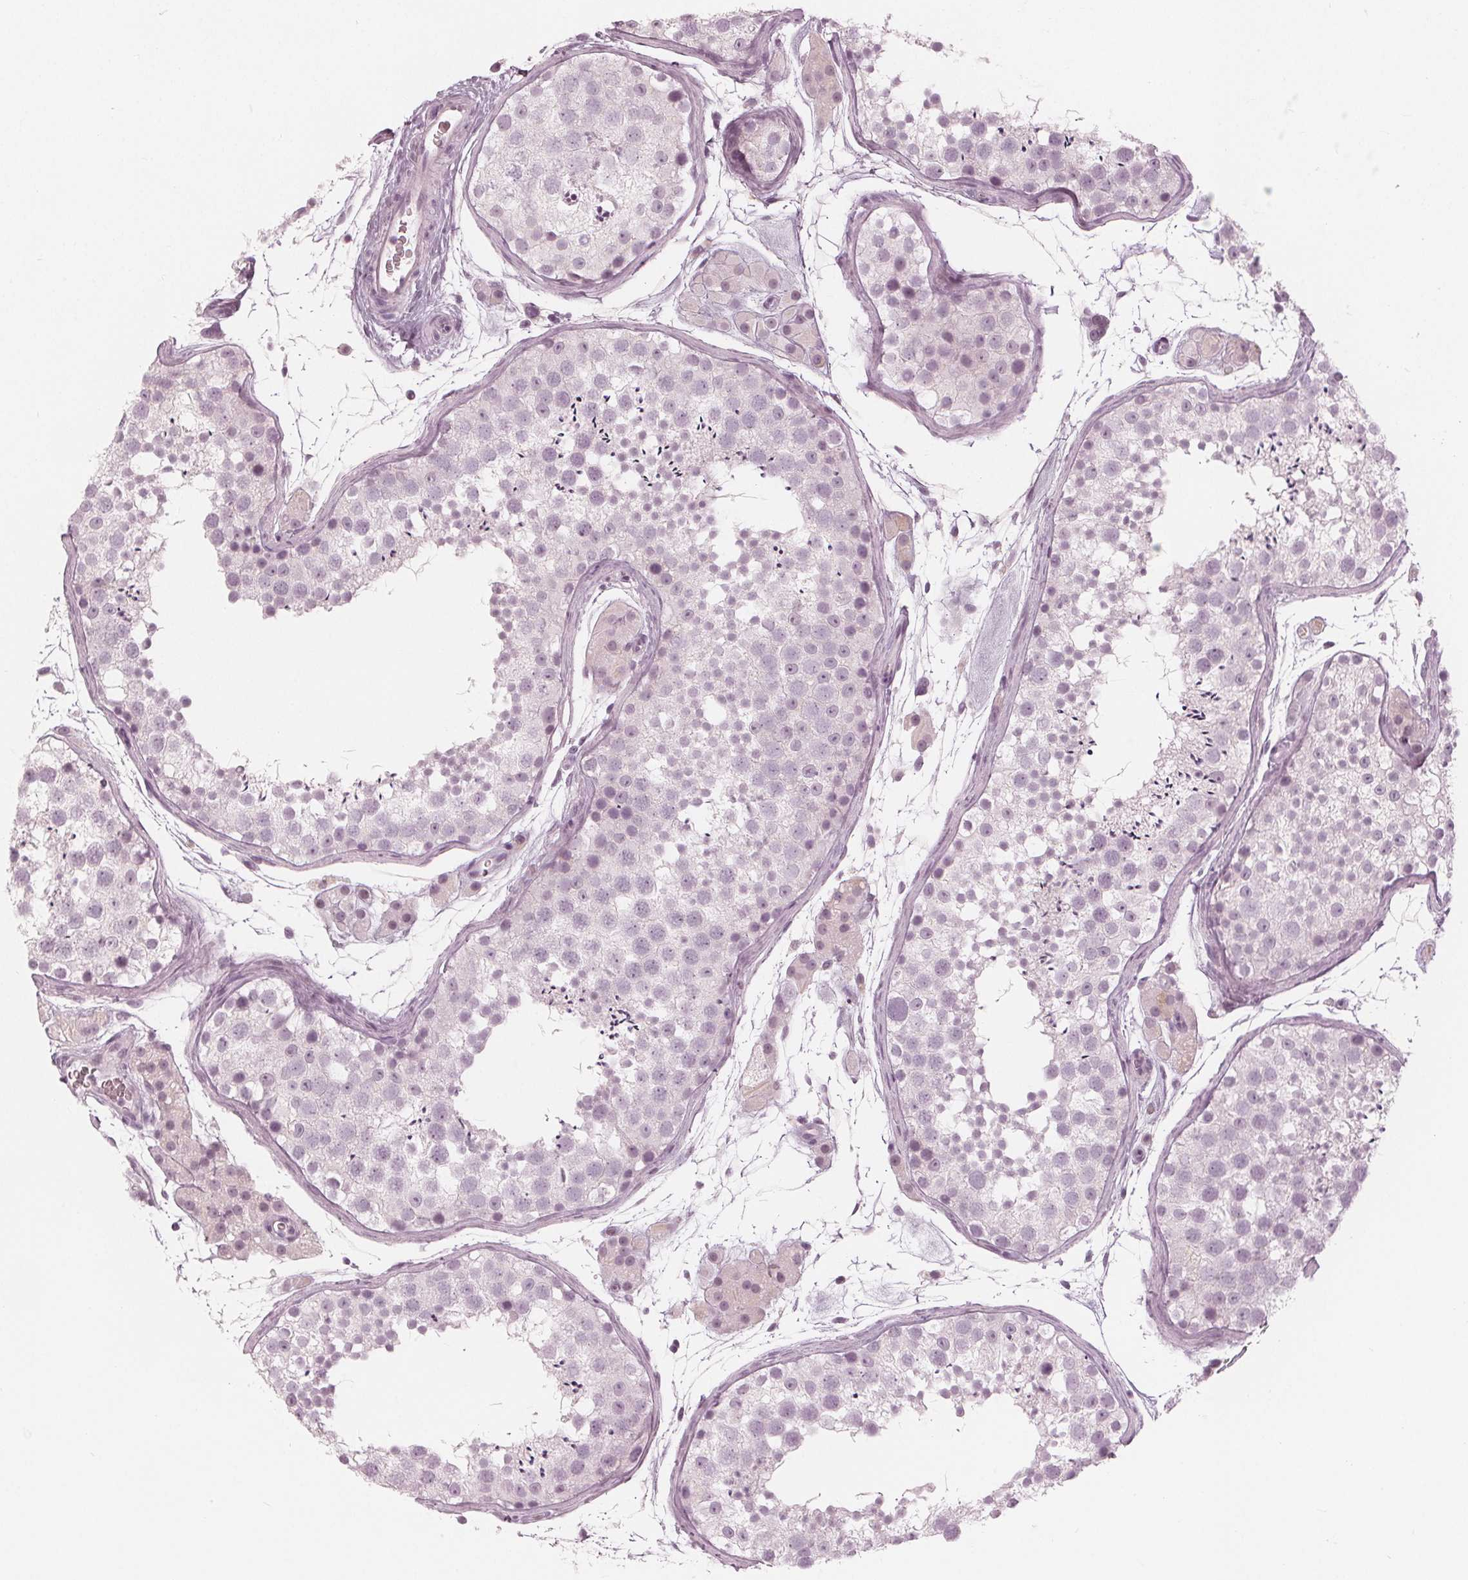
{"staining": {"intensity": "weak", "quantity": "<25%", "location": "nuclear"}, "tissue": "testis", "cell_type": "Cells in seminiferous ducts", "image_type": "normal", "snomed": [{"axis": "morphology", "description": "Normal tissue, NOS"}, {"axis": "topography", "description": "Testis"}], "caption": "Cells in seminiferous ducts show no significant protein positivity in unremarkable testis. (DAB IHC visualized using brightfield microscopy, high magnification).", "gene": "PAEP", "patient": {"sex": "male", "age": 41}}